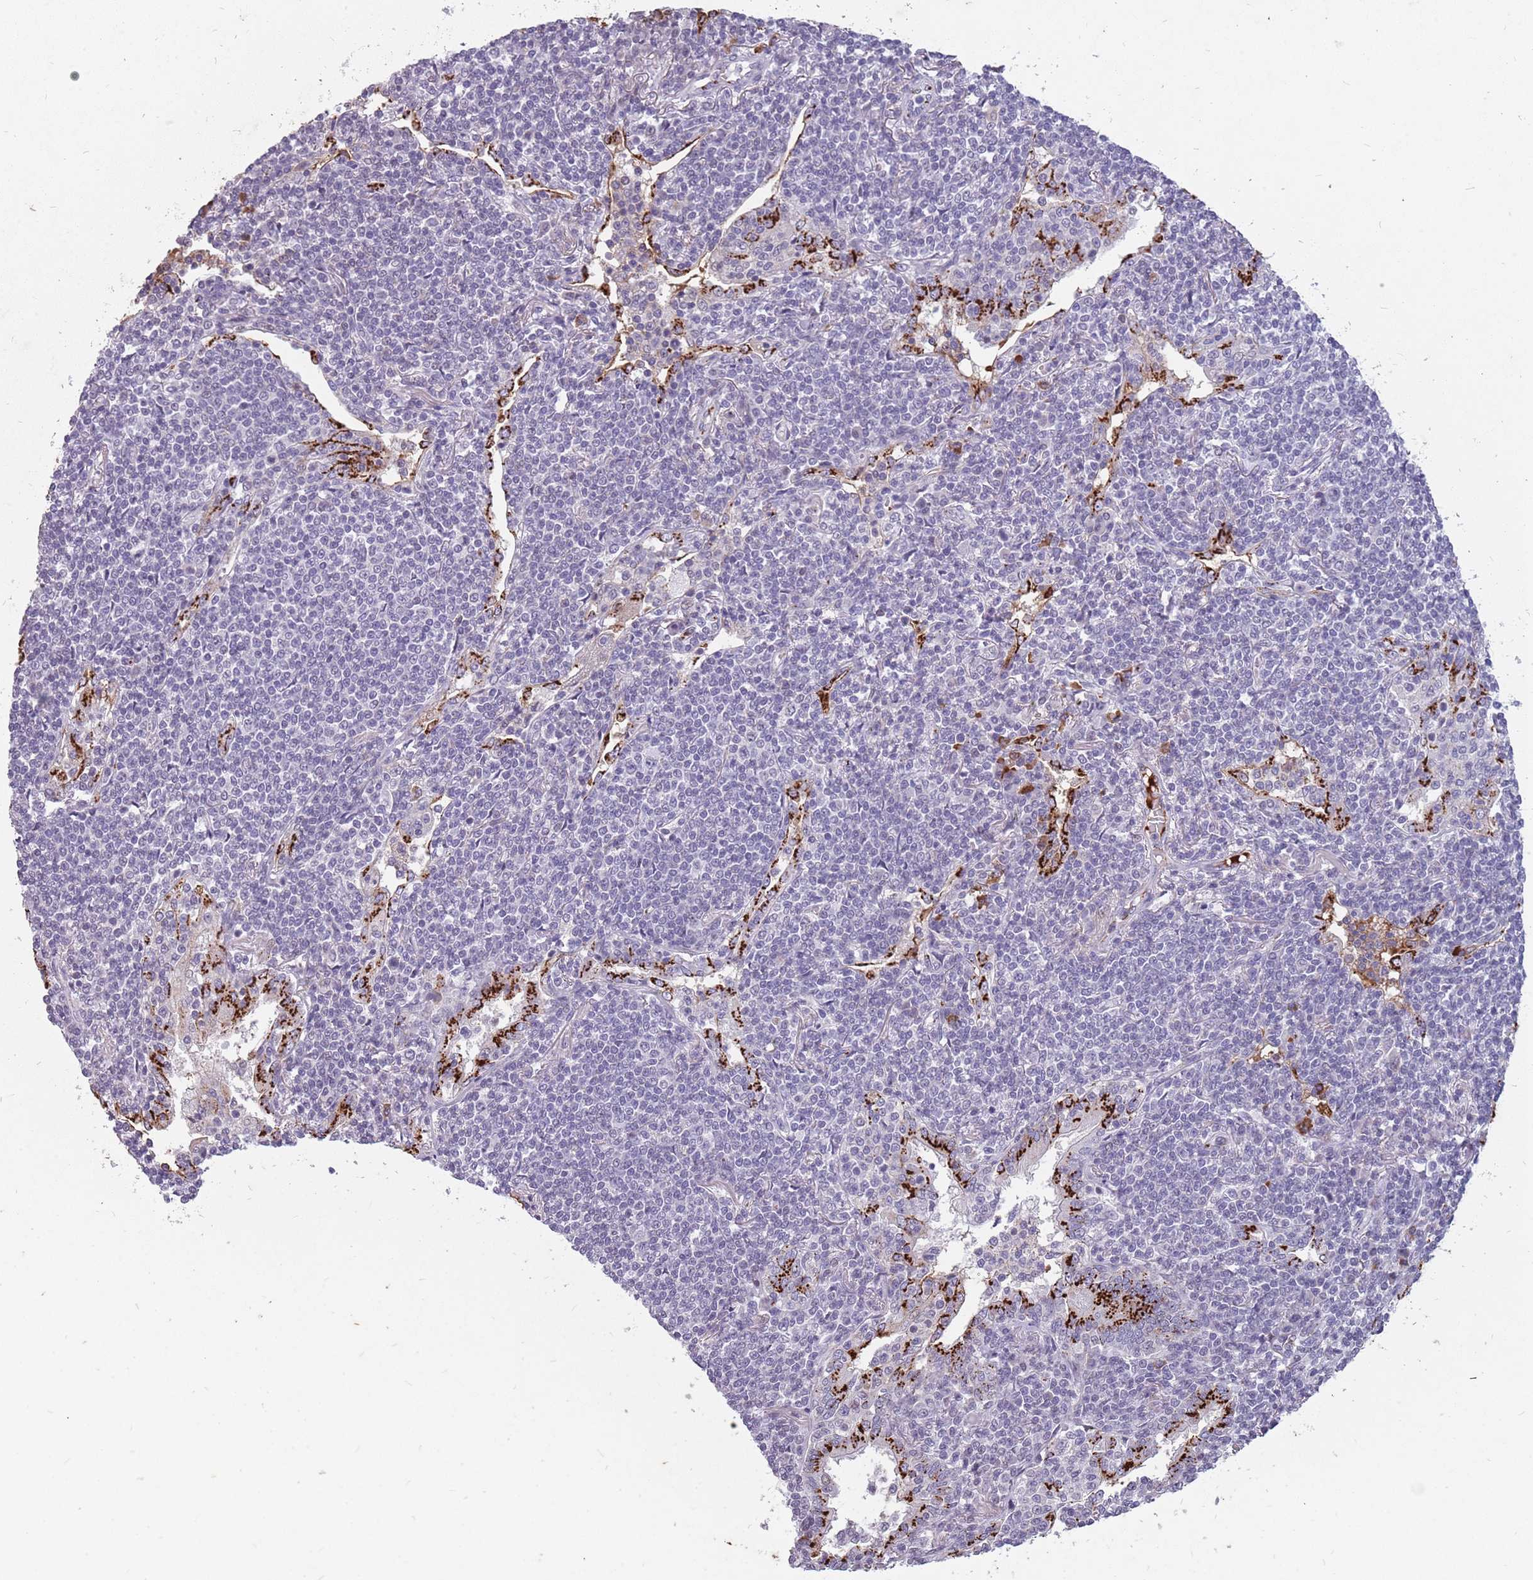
{"staining": {"intensity": "negative", "quantity": "none", "location": "none"}, "tissue": "lymphoma", "cell_type": "Tumor cells", "image_type": "cancer", "snomed": [{"axis": "morphology", "description": "Malignant lymphoma, non-Hodgkin's type, Low grade"}, {"axis": "topography", "description": "Lung"}], "caption": "Immunohistochemistry of human lymphoma exhibits no expression in tumor cells.", "gene": "NEK6", "patient": {"sex": "female", "age": 71}}